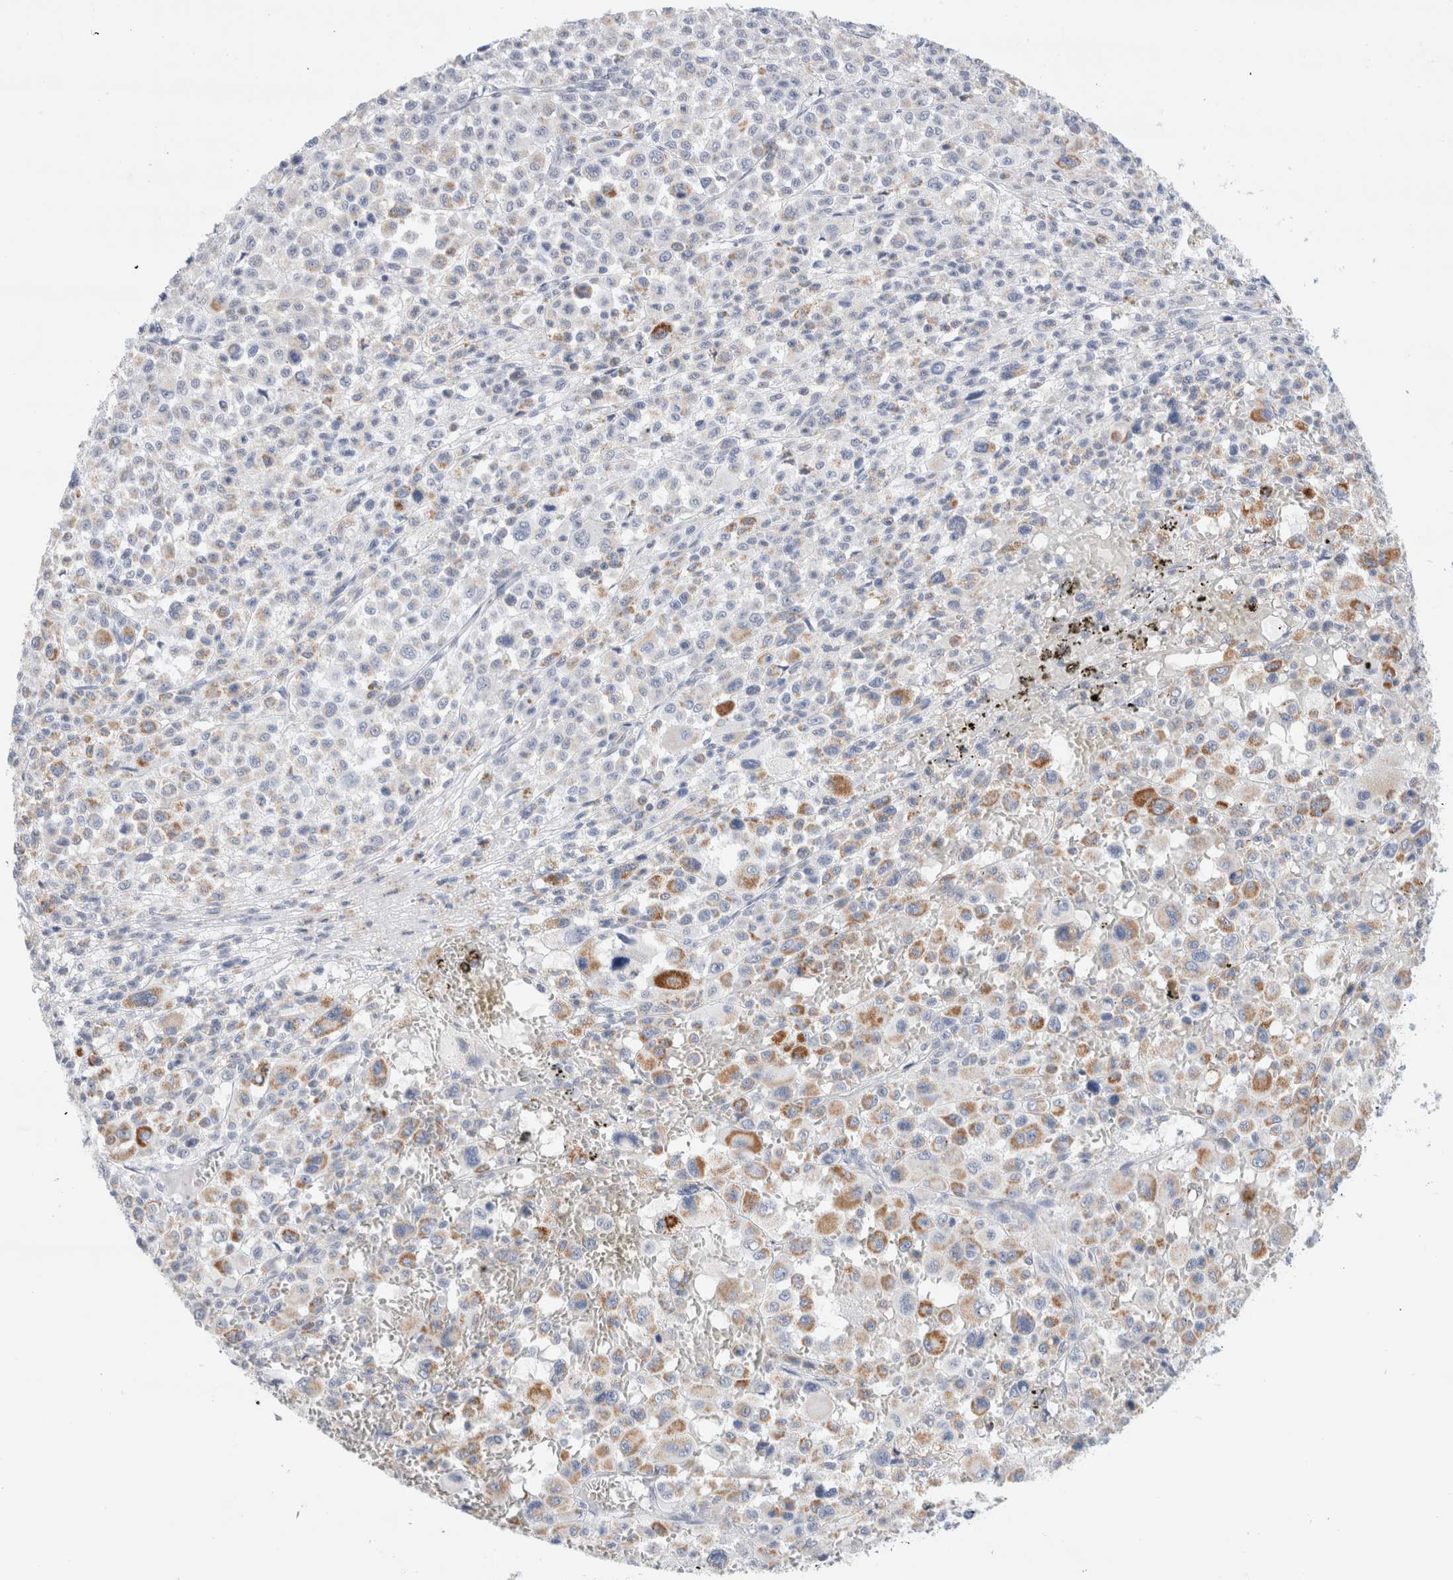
{"staining": {"intensity": "moderate", "quantity": "25%-75%", "location": "cytoplasmic/membranous"}, "tissue": "melanoma", "cell_type": "Tumor cells", "image_type": "cancer", "snomed": [{"axis": "morphology", "description": "Malignant melanoma, Metastatic site"}, {"axis": "topography", "description": "Skin"}], "caption": "The image displays a brown stain indicating the presence of a protein in the cytoplasmic/membranous of tumor cells in malignant melanoma (metastatic site). Immunohistochemistry (ihc) stains the protein in brown and the nuclei are stained blue.", "gene": "ECHDC2", "patient": {"sex": "female", "age": 74}}